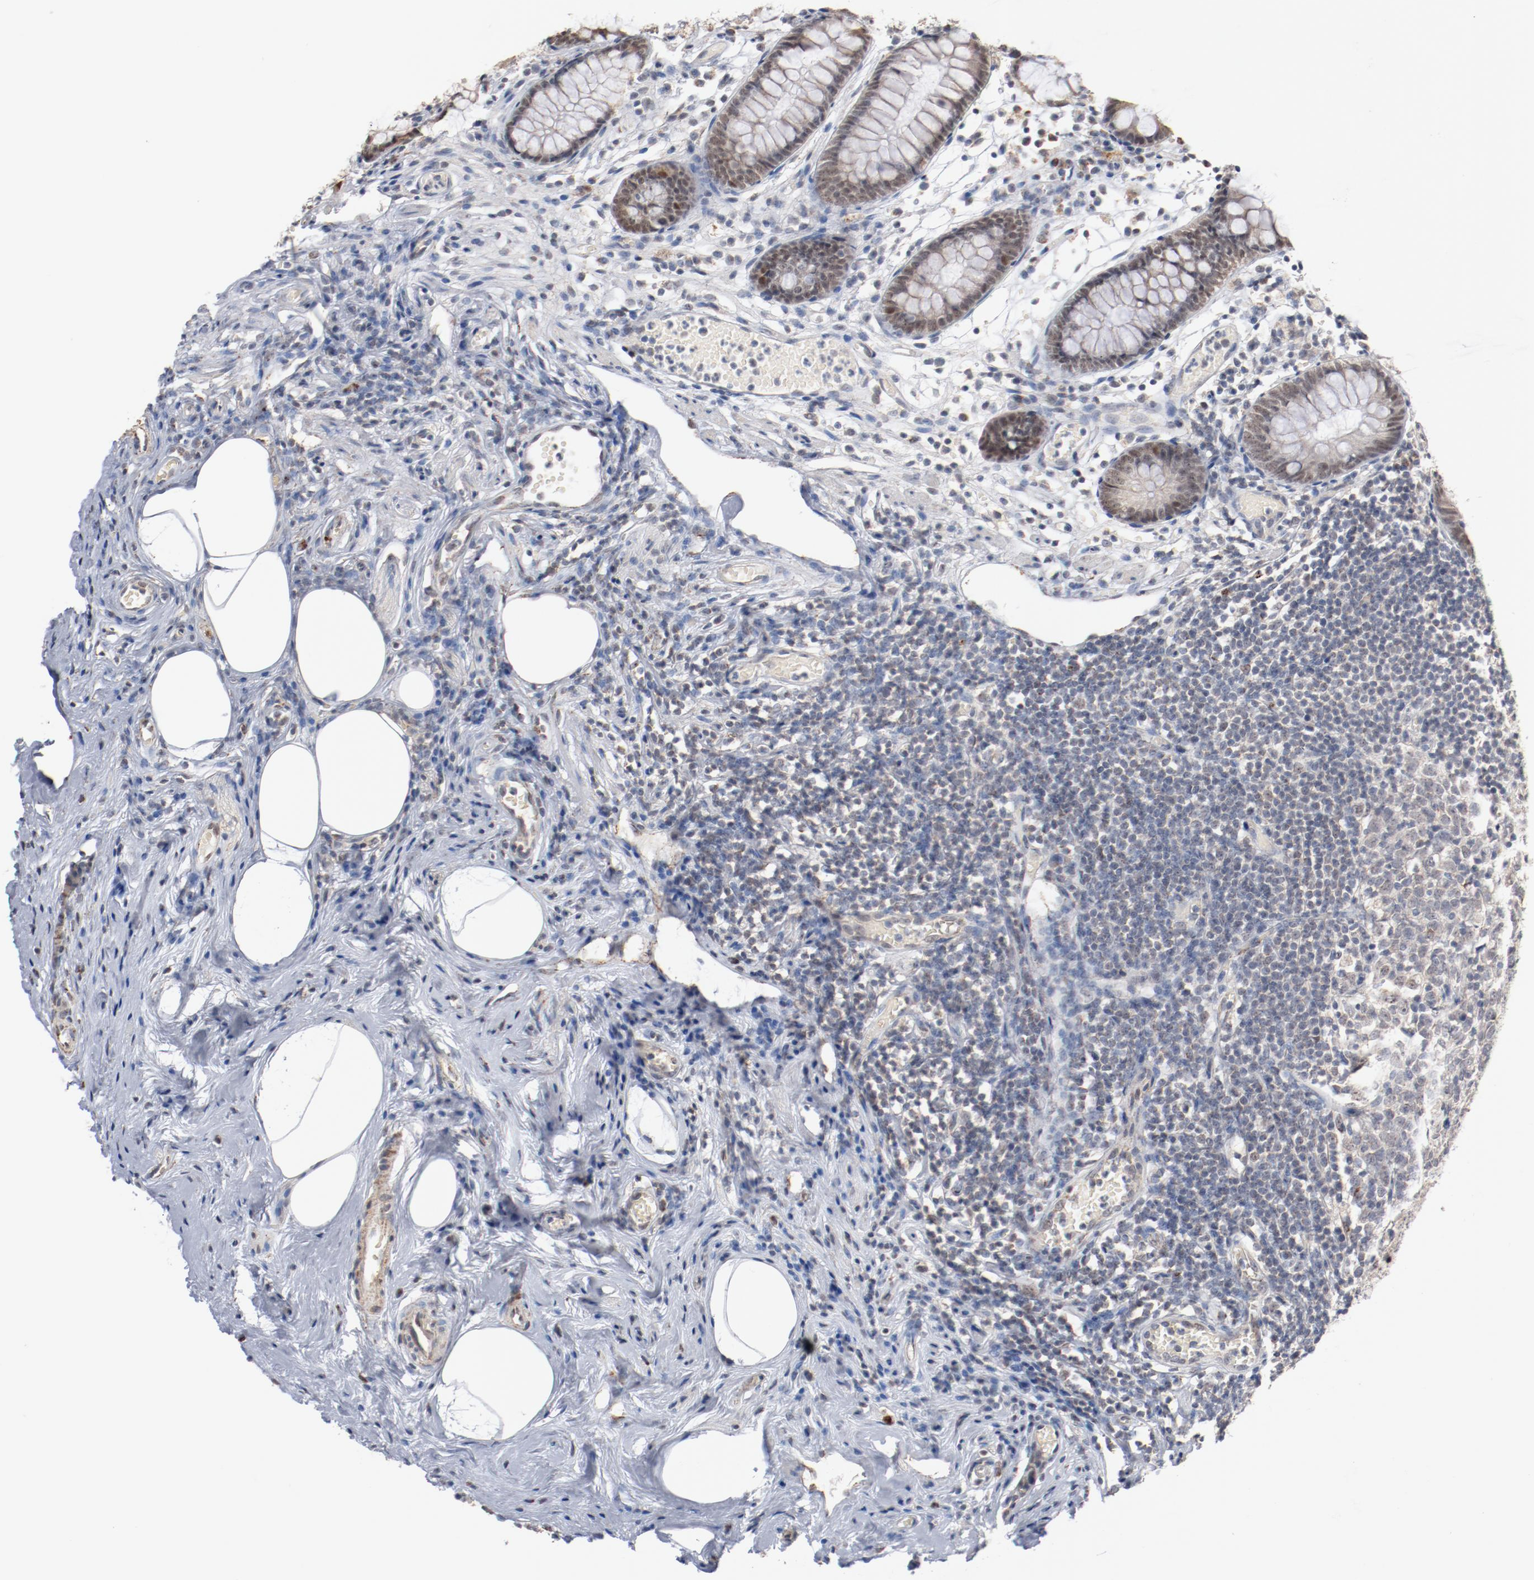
{"staining": {"intensity": "weak", "quantity": "25%-75%", "location": "nuclear"}, "tissue": "appendix", "cell_type": "Glandular cells", "image_type": "normal", "snomed": [{"axis": "morphology", "description": "Normal tissue, NOS"}, {"axis": "topography", "description": "Appendix"}], "caption": "Protein expression by IHC demonstrates weak nuclear positivity in about 25%-75% of glandular cells in unremarkable appendix.", "gene": "ERICH1", "patient": {"sex": "male", "age": 38}}